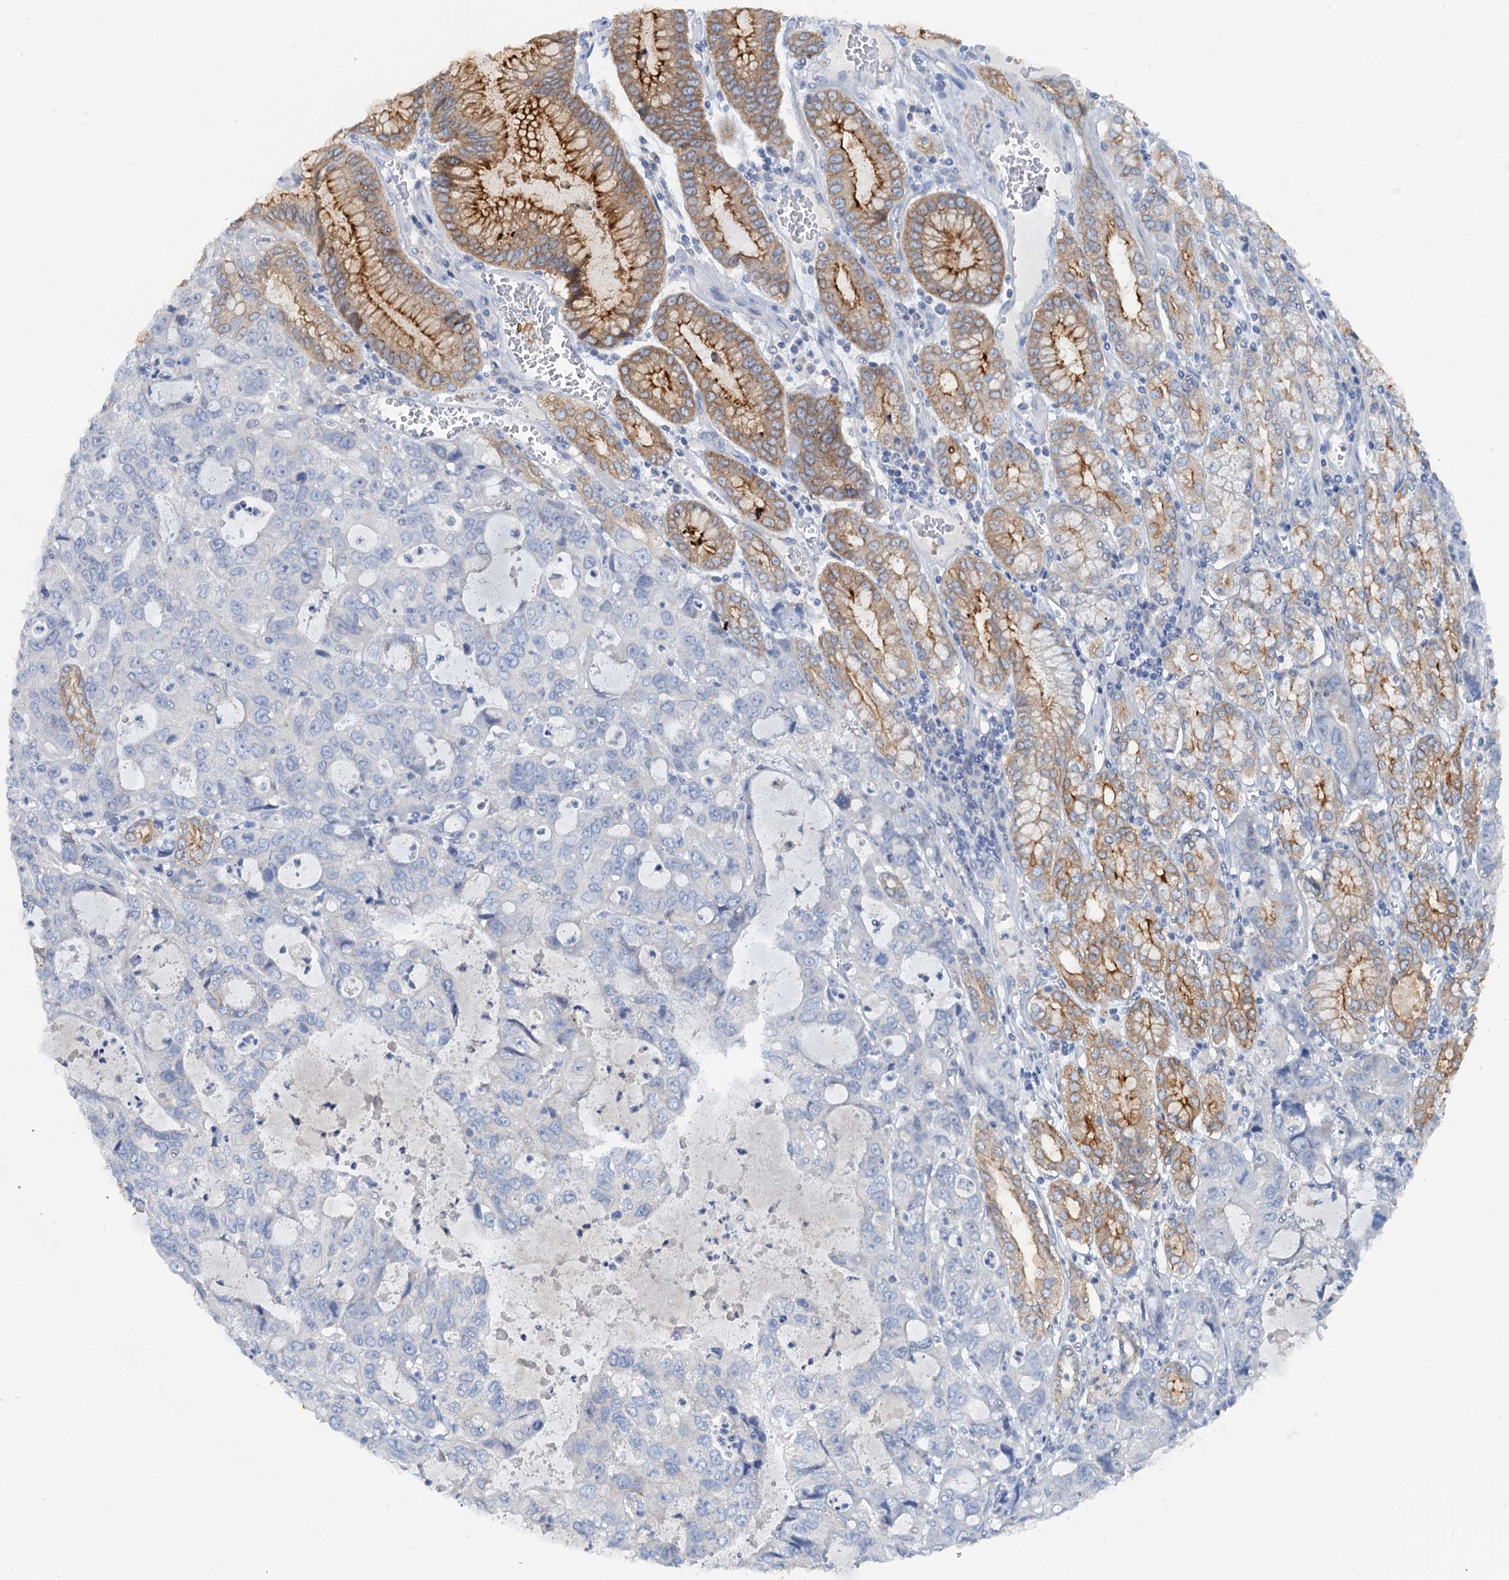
{"staining": {"intensity": "negative", "quantity": "none", "location": "none"}, "tissue": "stomach cancer", "cell_type": "Tumor cells", "image_type": "cancer", "snomed": [{"axis": "morphology", "description": "Adenocarcinoma, NOS"}, {"axis": "topography", "description": "Stomach, upper"}], "caption": "This histopathology image is of stomach cancer stained with immunohistochemistry to label a protein in brown with the nuclei are counter-stained blue. There is no staining in tumor cells. (IHC, brightfield microscopy, high magnification).", "gene": "PLLP", "patient": {"sex": "female", "age": 52}}